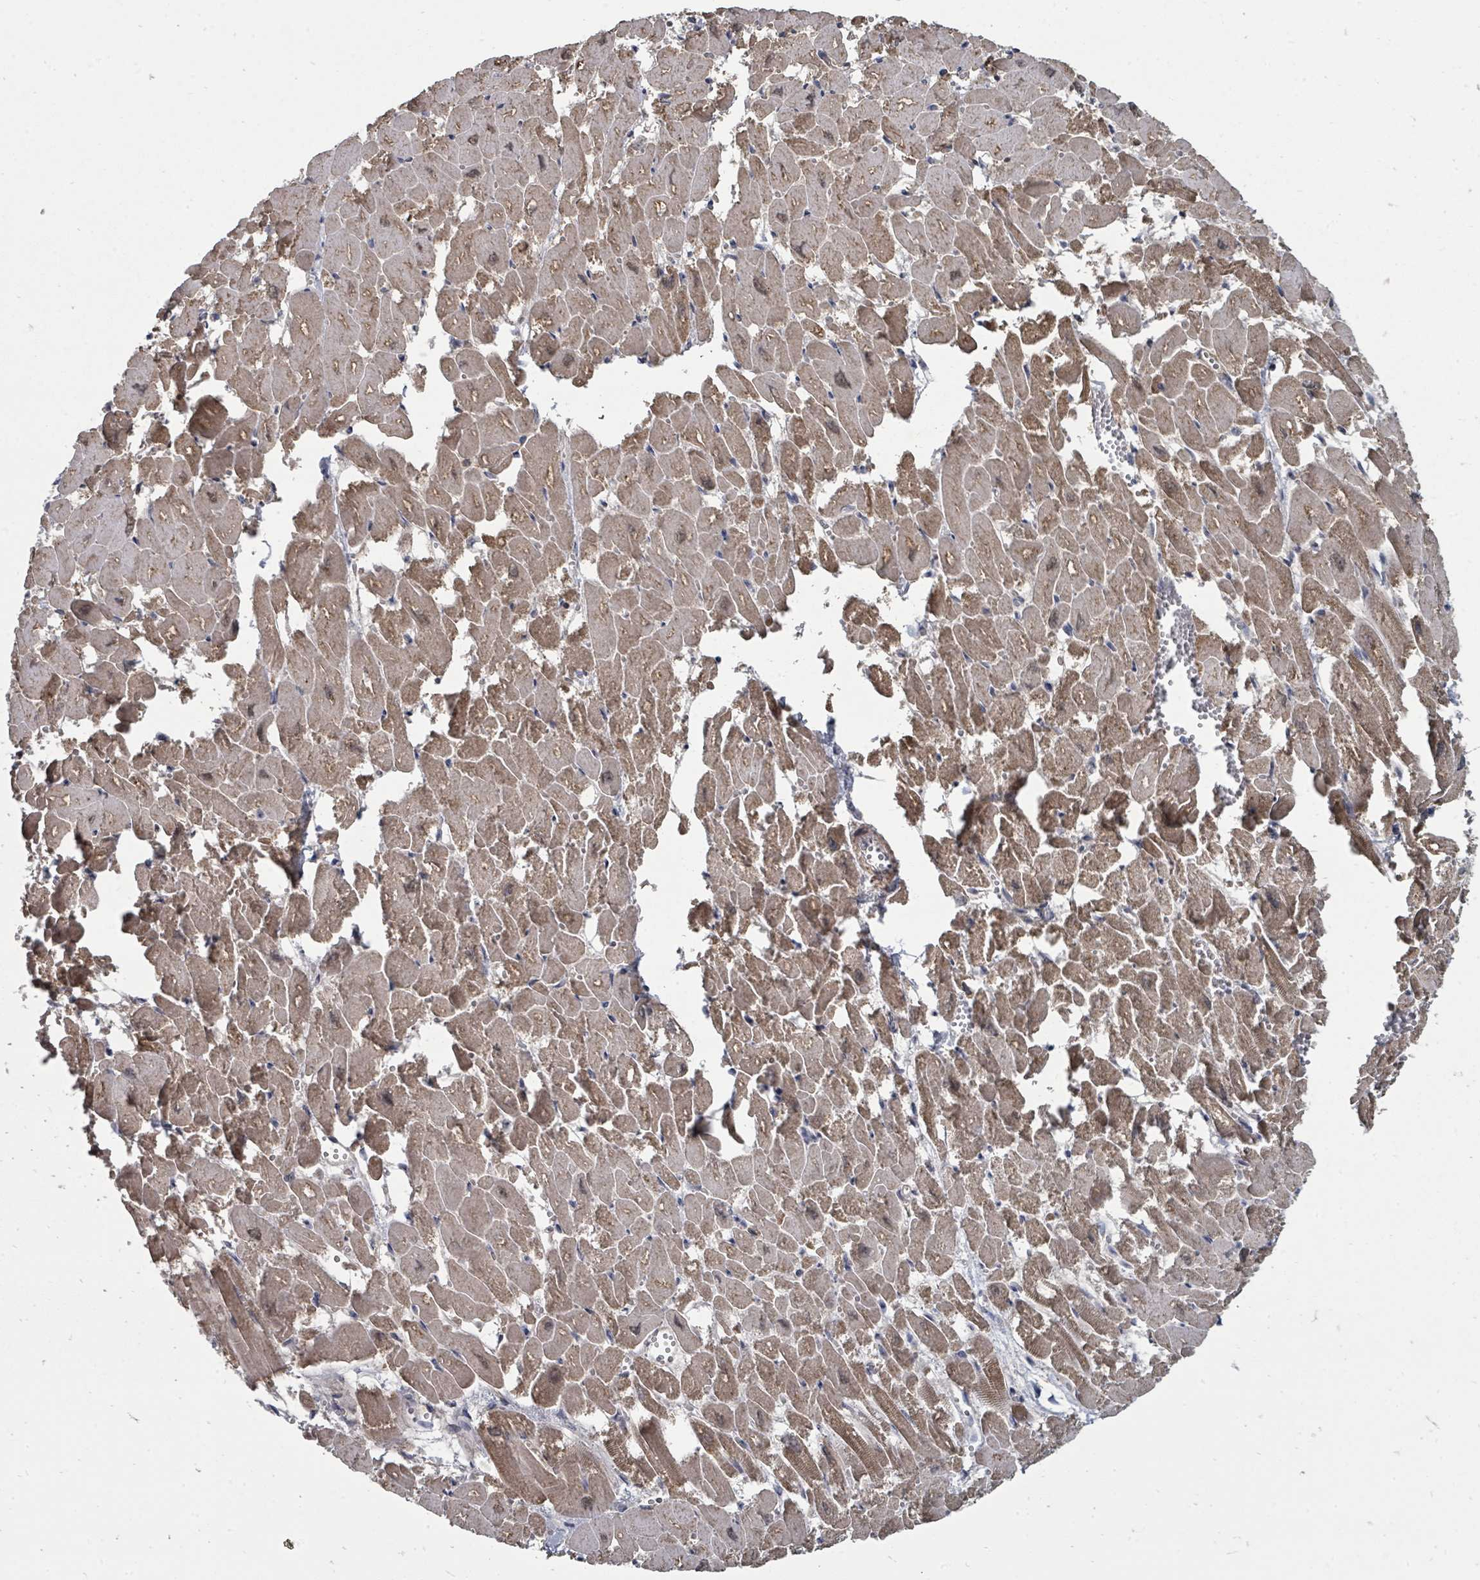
{"staining": {"intensity": "moderate", "quantity": ">75%", "location": "cytoplasmic/membranous"}, "tissue": "heart muscle", "cell_type": "Cardiomyocytes", "image_type": "normal", "snomed": [{"axis": "morphology", "description": "Normal tissue, NOS"}, {"axis": "topography", "description": "Heart"}], "caption": "The photomicrograph exhibits staining of normal heart muscle, revealing moderate cytoplasmic/membranous protein positivity (brown color) within cardiomyocytes. Immunohistochemistry stains the protein of interest in brown and the nuclei are stained blue.", "gene": "MAGOHB", "patient": {"sex": "male", "age": 54}}